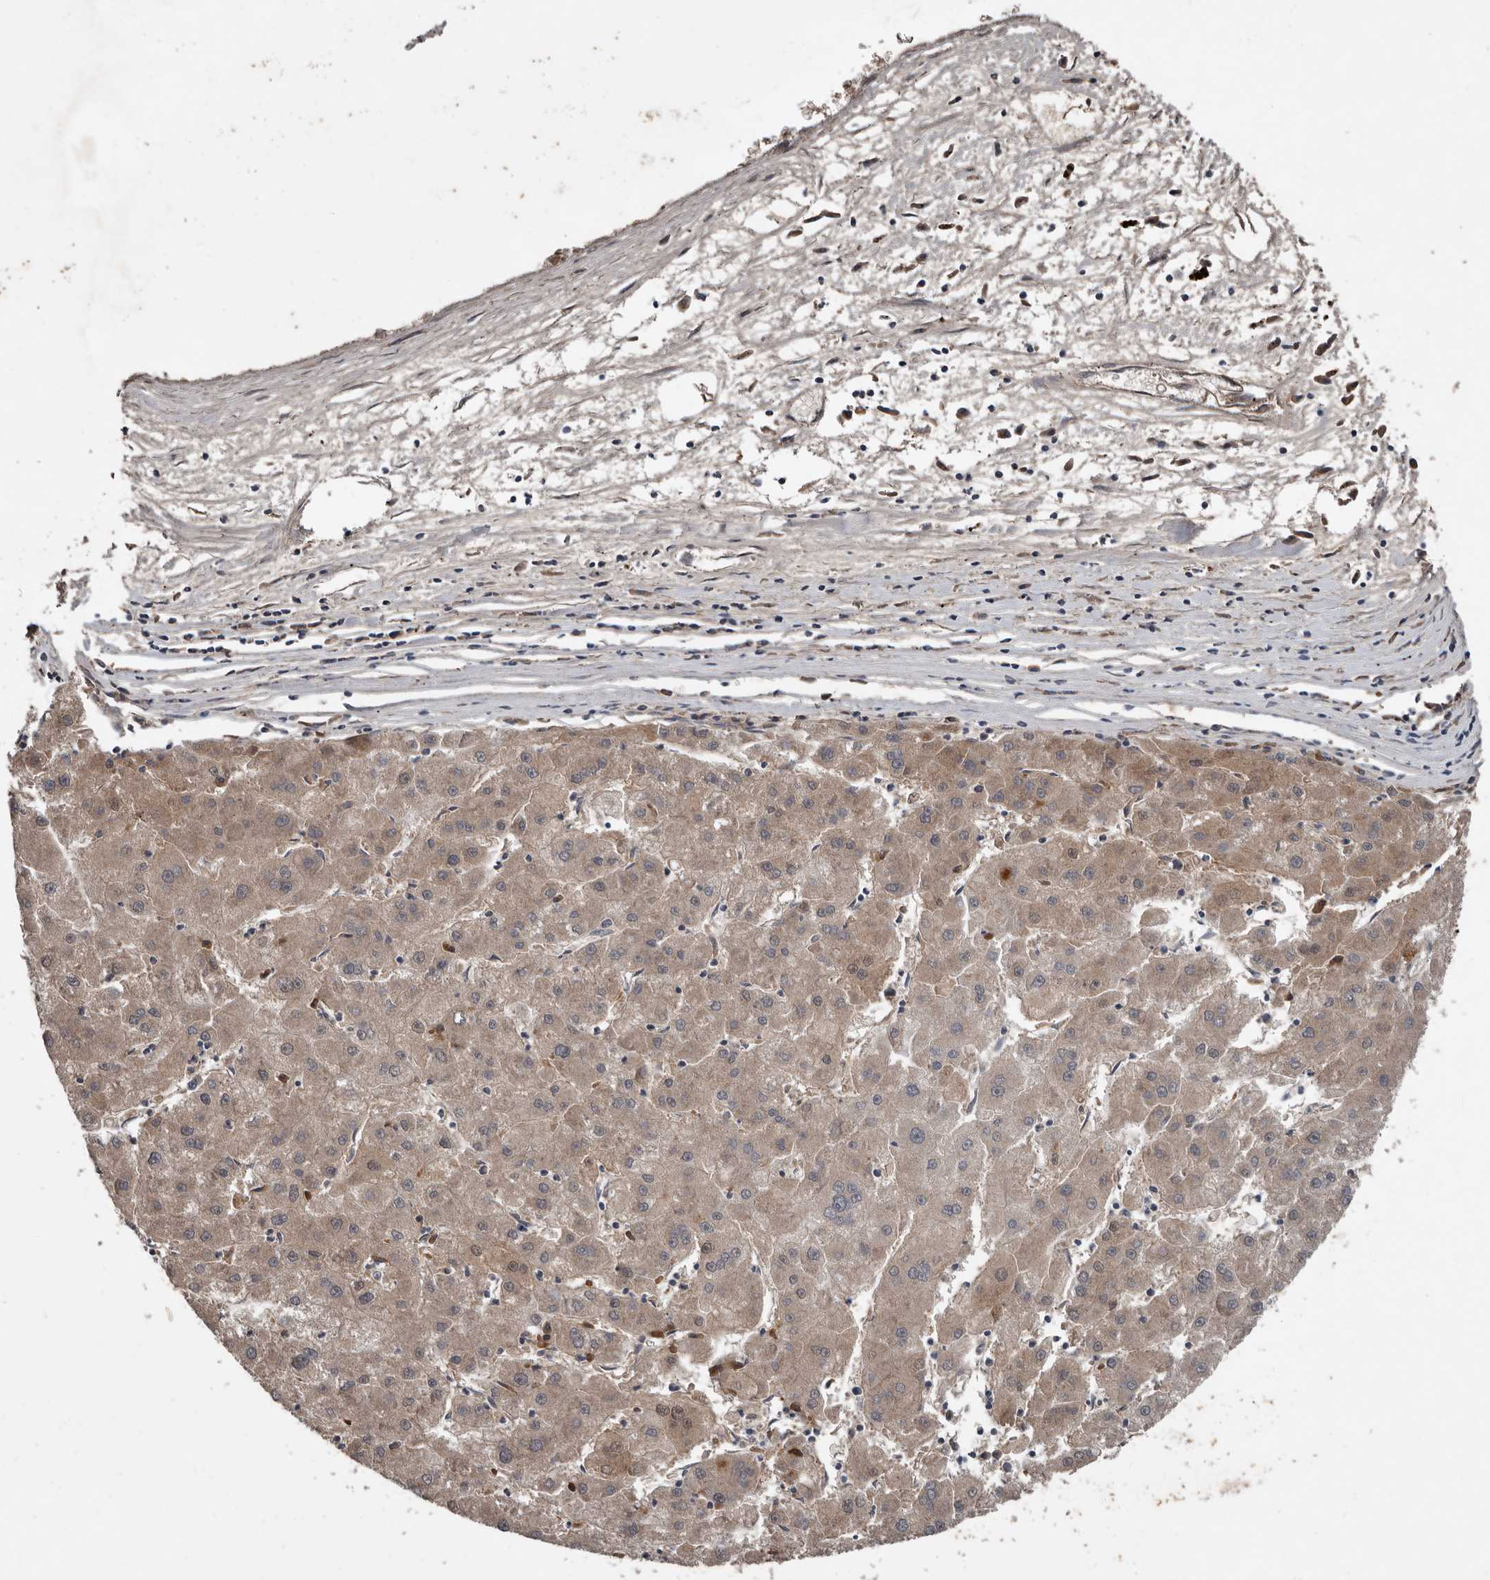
{"staining": {"intensity": "weak", "quantity": ">75%", "location": "cytoplasmic/membranous"}, "tissue": "liver cancer", "cell_type": "Tumor cells", "image_type": "cancer", "snomed": [{"axis": "morphology", "description": "Carcinoma, Hepatocellular, NOS"}, {"axis": "topography", "description": "Liver"}], "caption": "A brown stain labels weak cytoplasmic/membranous staining of a protein in human liver cancer (hepatocellular carcinoma) tumor cells. The staining is performed using DAB brown chromogen to label protein expression. The nuclei are counter-stained blue using hematoxylin.", "gene": "DNAJB4", "patient": {"sex": "male", "age": 72}}